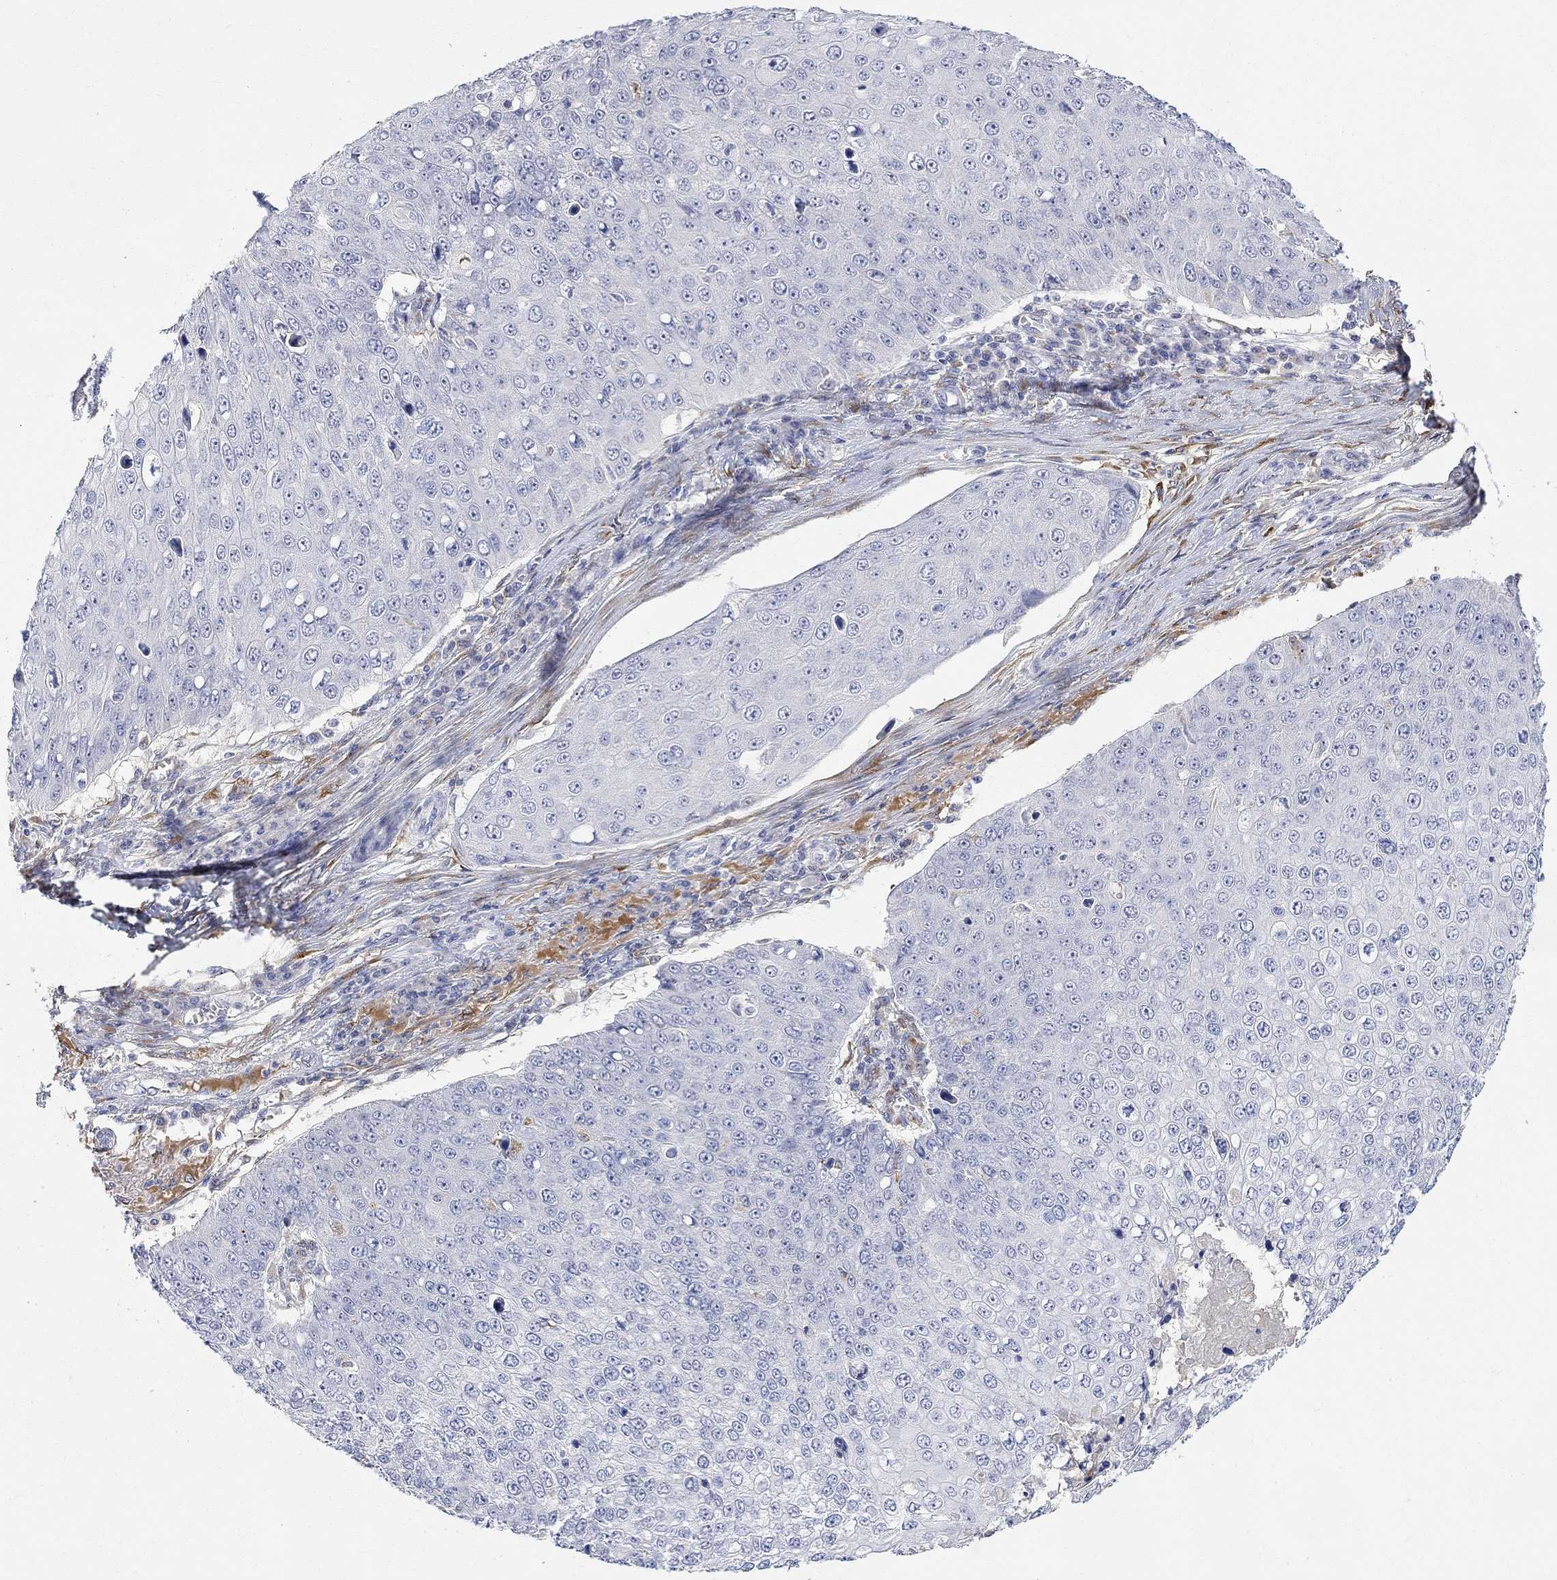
{"staining": {"intensity": "negative", "quantity": "none", "location": "none"}, "tissue": "skin cancer", "cell_type": "Tumor cells", "image_type": "cancer", "snomed": [{"axis": "morphology", "description": "Squamous cell carcinoma, NOS"}, {"axis": "topography", "description": "Skin"}], "caption": "Immunohistochemical staining of human skin cancer demonstrates no significant staining in tumor cells.", "gene": "FNDC5", "patient": {"sex": "male", "age": 71}}